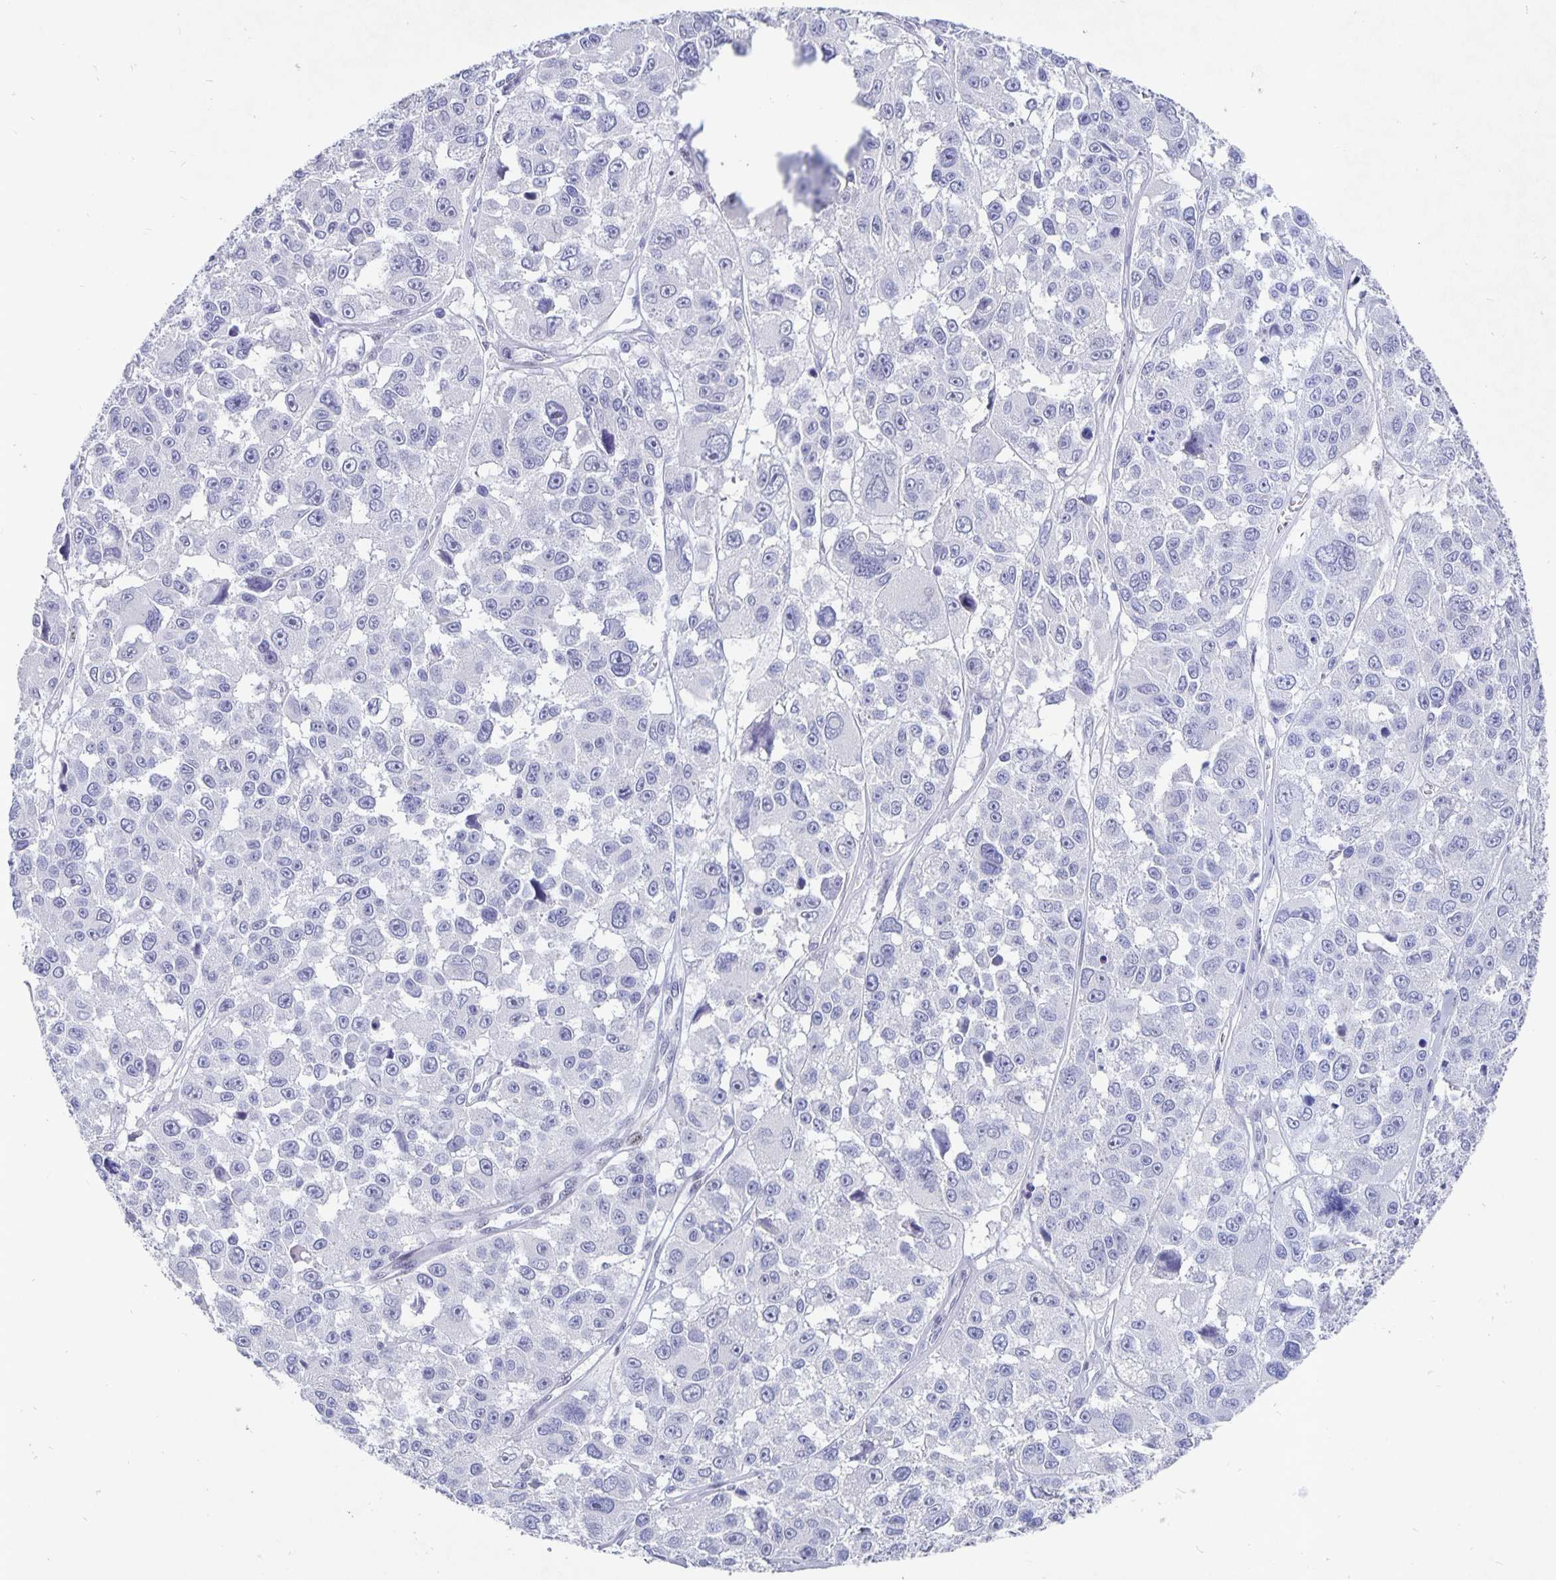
{"staining": {"intensity": "negative", "quantity": "none", "location": "none"}, "tissue": "melanoma", "cell_type": "Tumor cells", "image_type": "cancer", "snomed": [{"axis": "morphology", "description": "Malignant melanoma, NOS"}, {"axis": "topography", "description": "Skin"}], "caption": "Protein analysis of melanoma shows no significant positivity in tumor cells. (DAB immunohistochemistry visualized using brightfield microscopy, high magnification).", "gene": "SMOC1", "patient": {"sex": "female", "age": 66}}